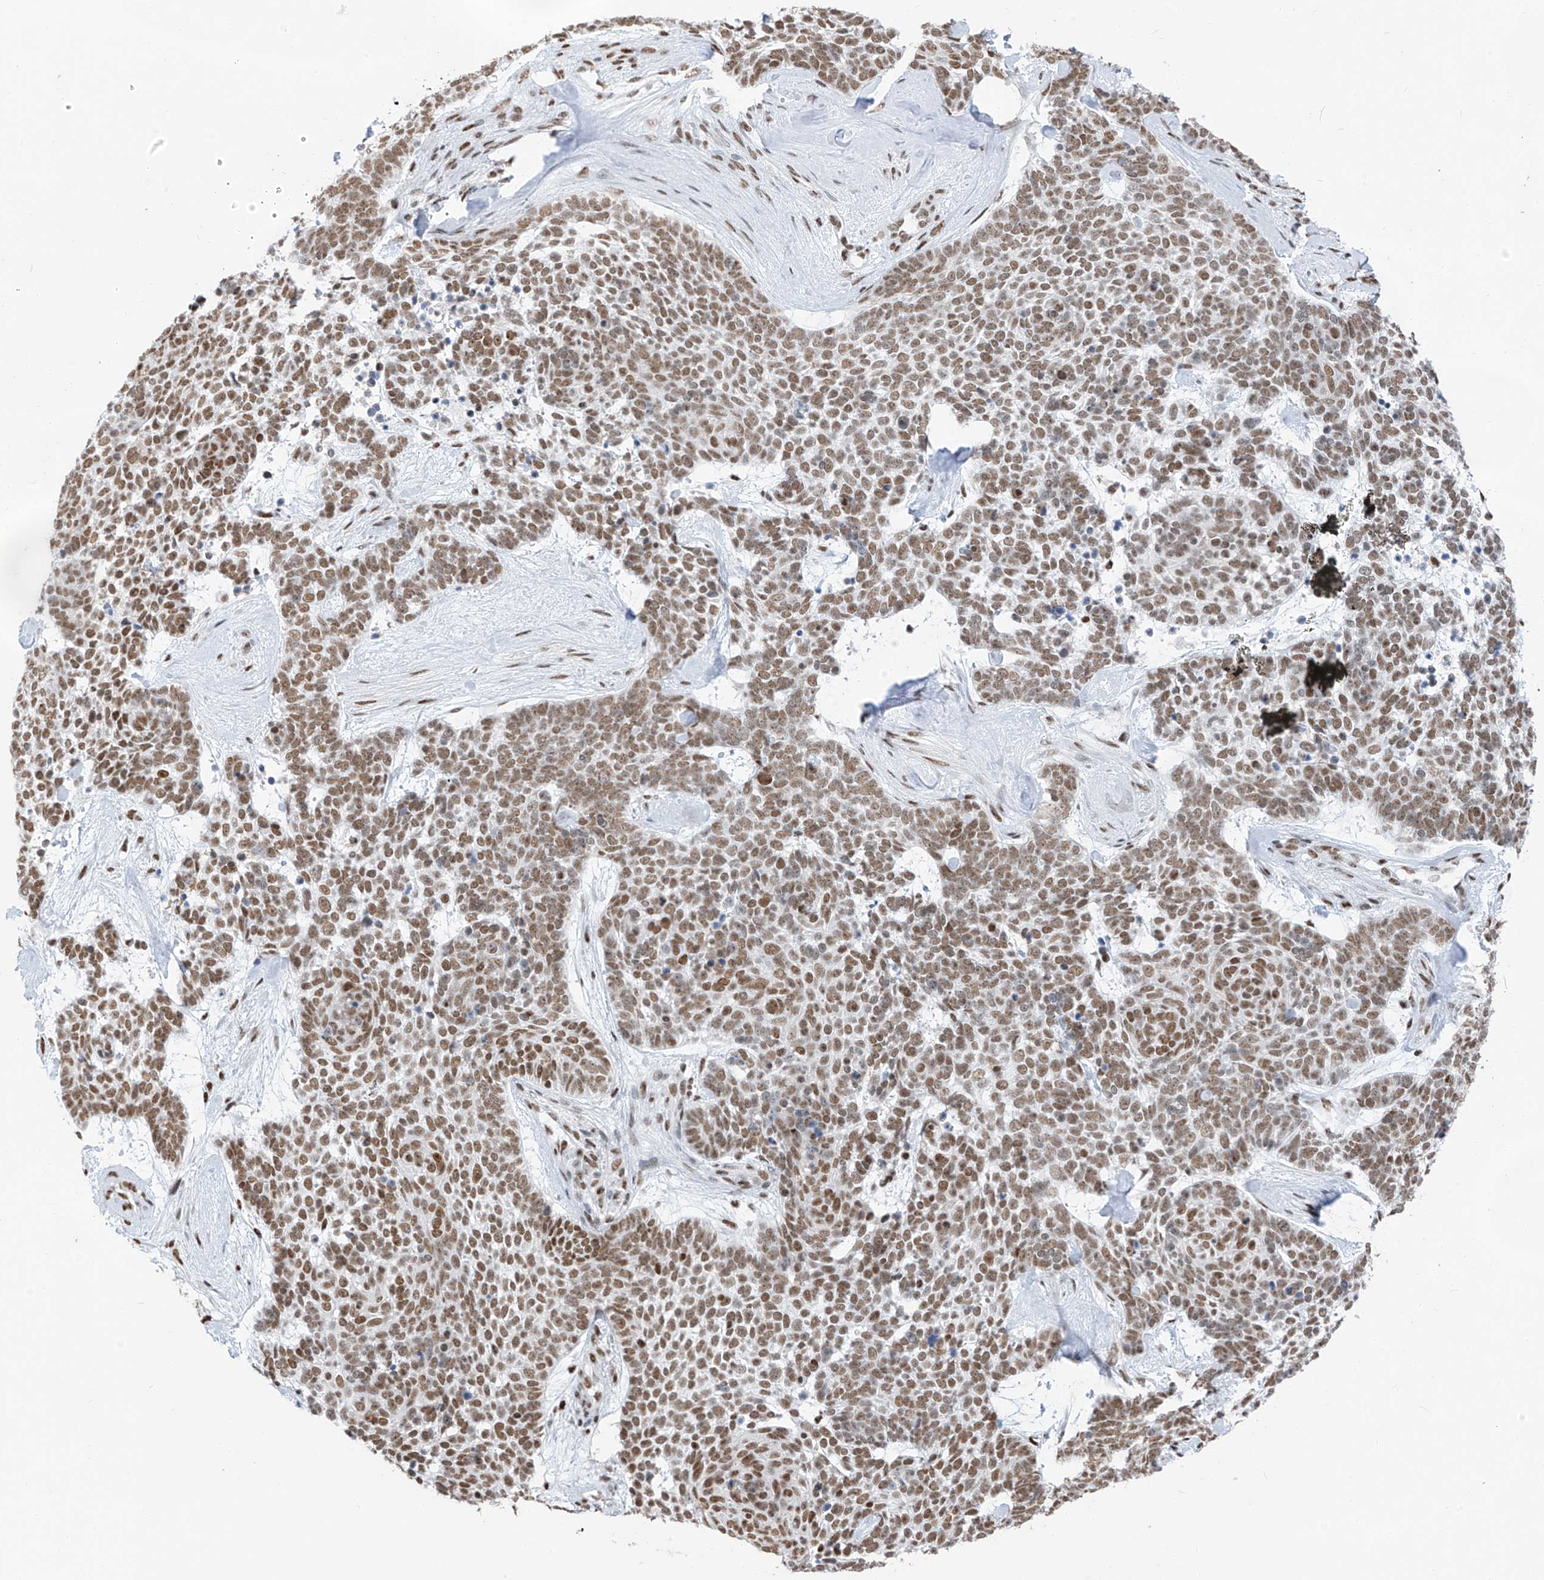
{"staining": {"intensity": "moderate", "quantity": ">75%", "location": "nuclear"}, "tissue": "skin cancer", "cell_type": "Tumor cells", "image_type": "cancer", "snomed": [{"axis": "morphology", "description": "Basal cell carcinoma"}, {"axis": "topography", "description": "Skin"}], "caption": "Immunohistochemistry histopathology image of neoplastic tissue: basal cell carcinoma (skin) stained using immunohistochemistry shows medium levels of moderate protein expression localized specifically in the nuclear of tumor cells, appearing as a nuclear brown color.", "gene": "KHSRP", "patient": {"sex": "female", "age": 81}}